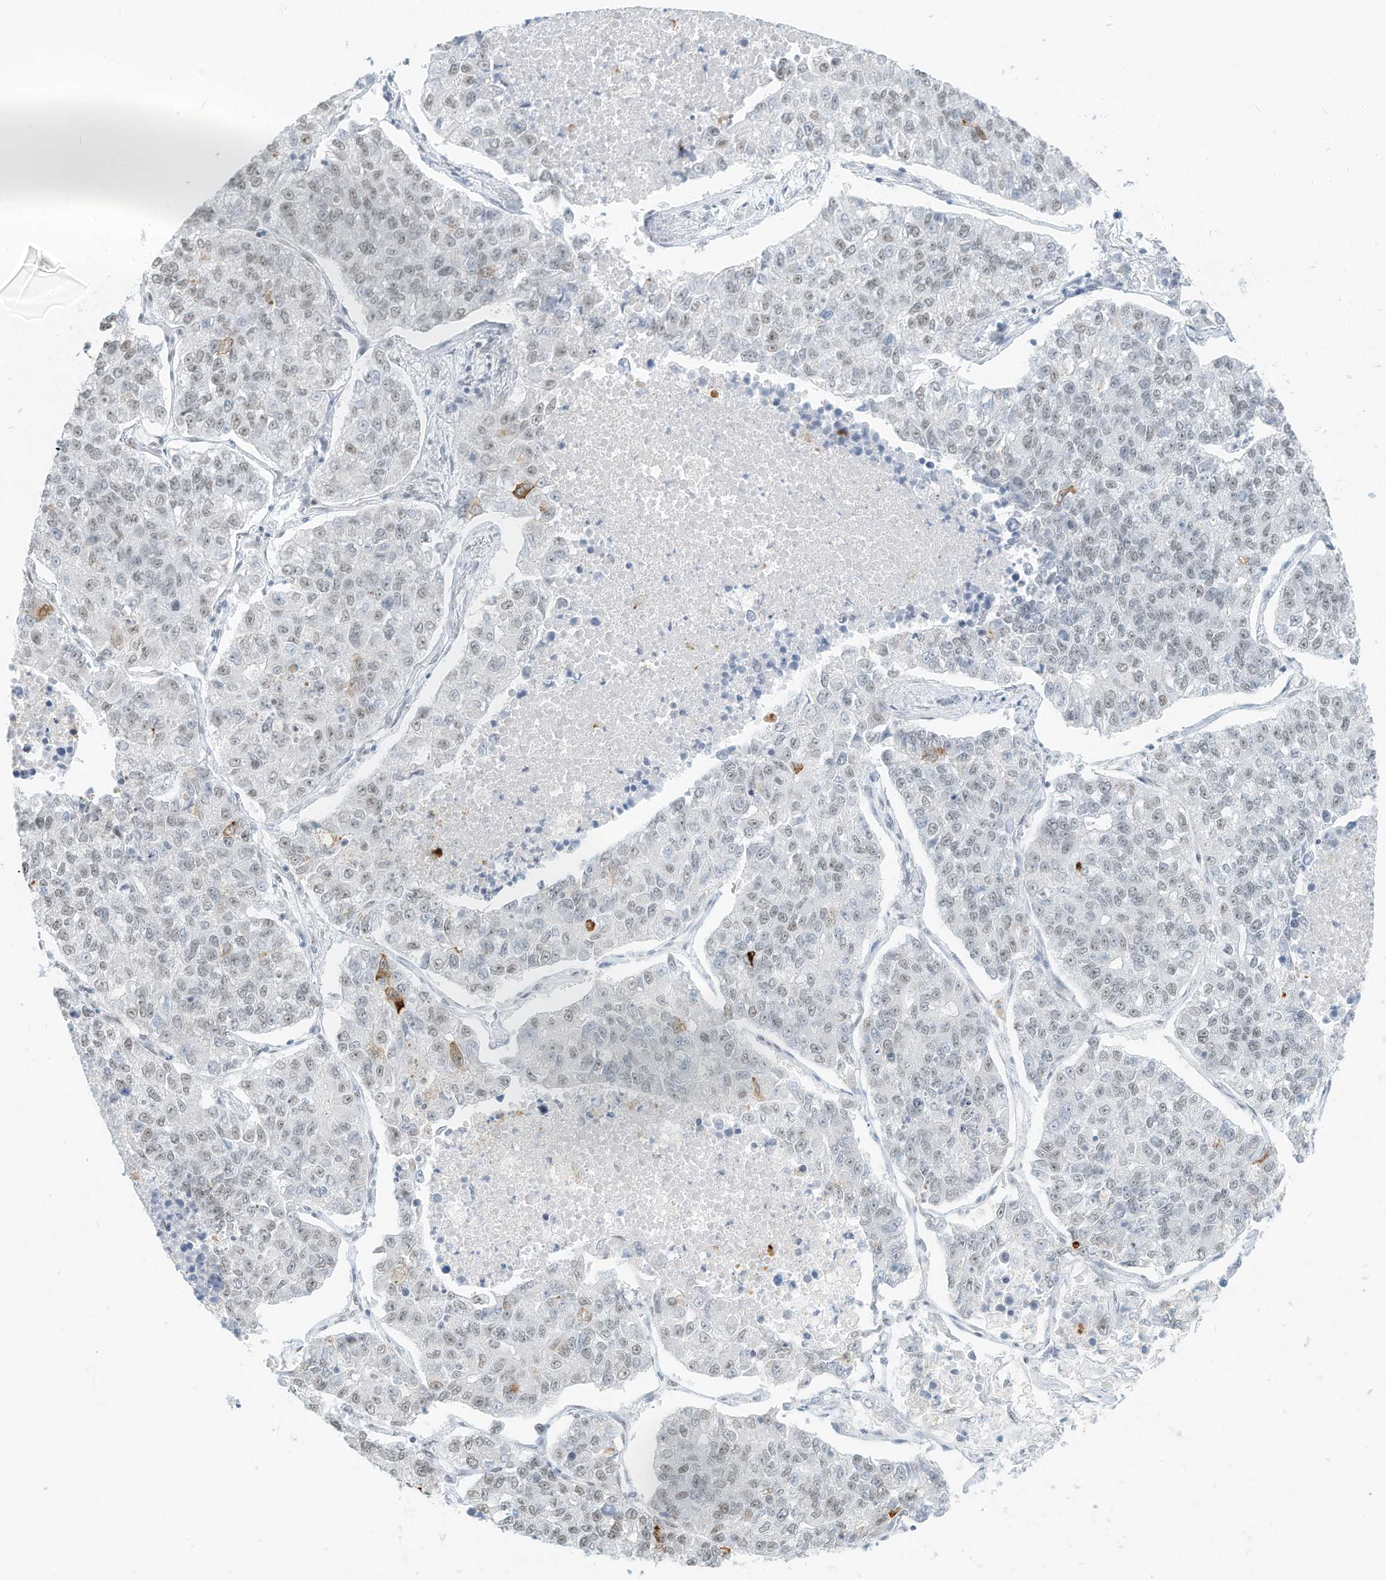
{"staining": {"intensity": "weak", "quantity": "<25%", "location": "nuclear"}, "tissue": "lung cancer", "cell_type": "Tumor cells", "image_type": "cancer", "snomed": [{"axis": "morphology", "description": "Adenocarcinoma, NOS"}, {"axis": "topography", "description": "Lung"}], "caption": "Tumor cells show no significant protein staining in lung adenocarcinoma.", "gene": "PGC", "patient": {"sex": "male", "age": 49}}